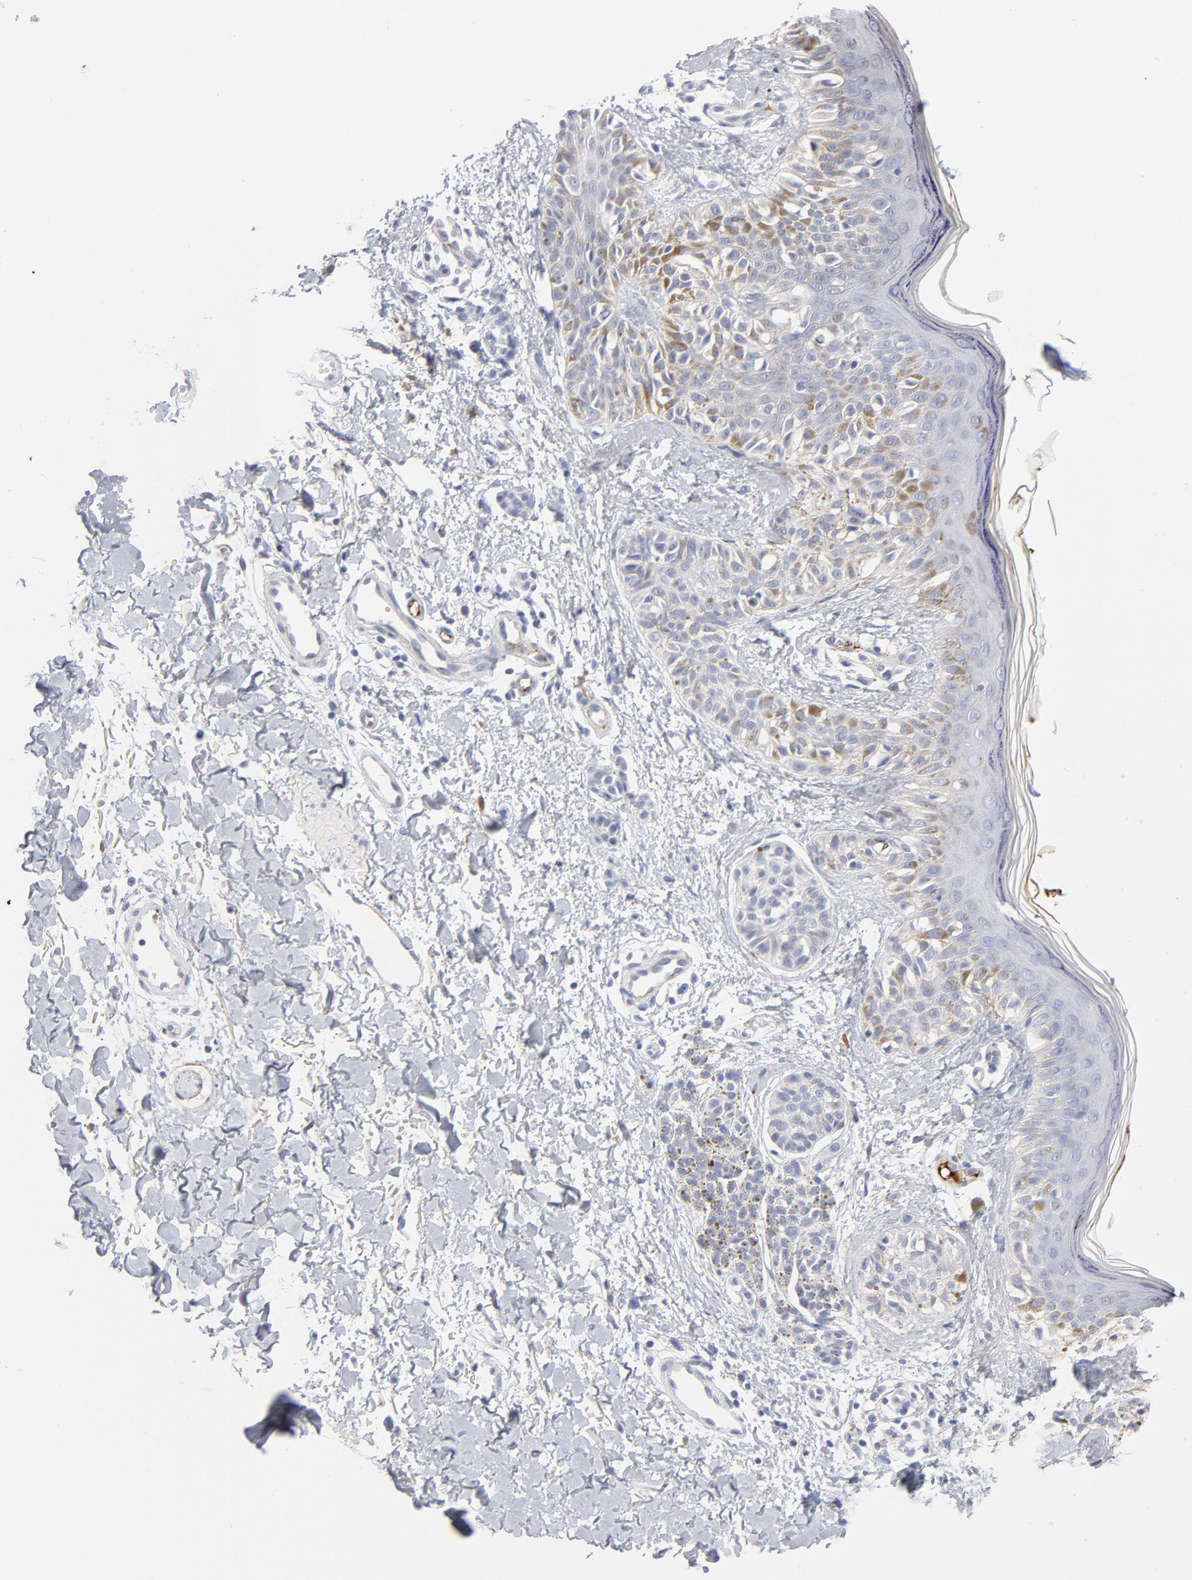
{"staining": {"intensity": "negative", "quantity": "none", "location": "none"}, "tissue": "melanoma", "cell_type": "Tumor cells", "image_type": "cancer", "snomed": [{"axis": "morphology", "description": "Normal tissue, NOS"}, {"axis": "morphology", "description": "Malignant melanoma, NOS"}, {"axis": "topography", "description": "Skin"}], "caption": "Photomicrograph shows no protein positivity in tumor cells of malignant melanoma tissue. The staining is performed using DAB (3,3'-diaminobenzidine) brown chromogen with nuclei counter-stained in using hematoxylin.", "gene": "PLAT", "patient": {"sex": "male", "age": 83}}